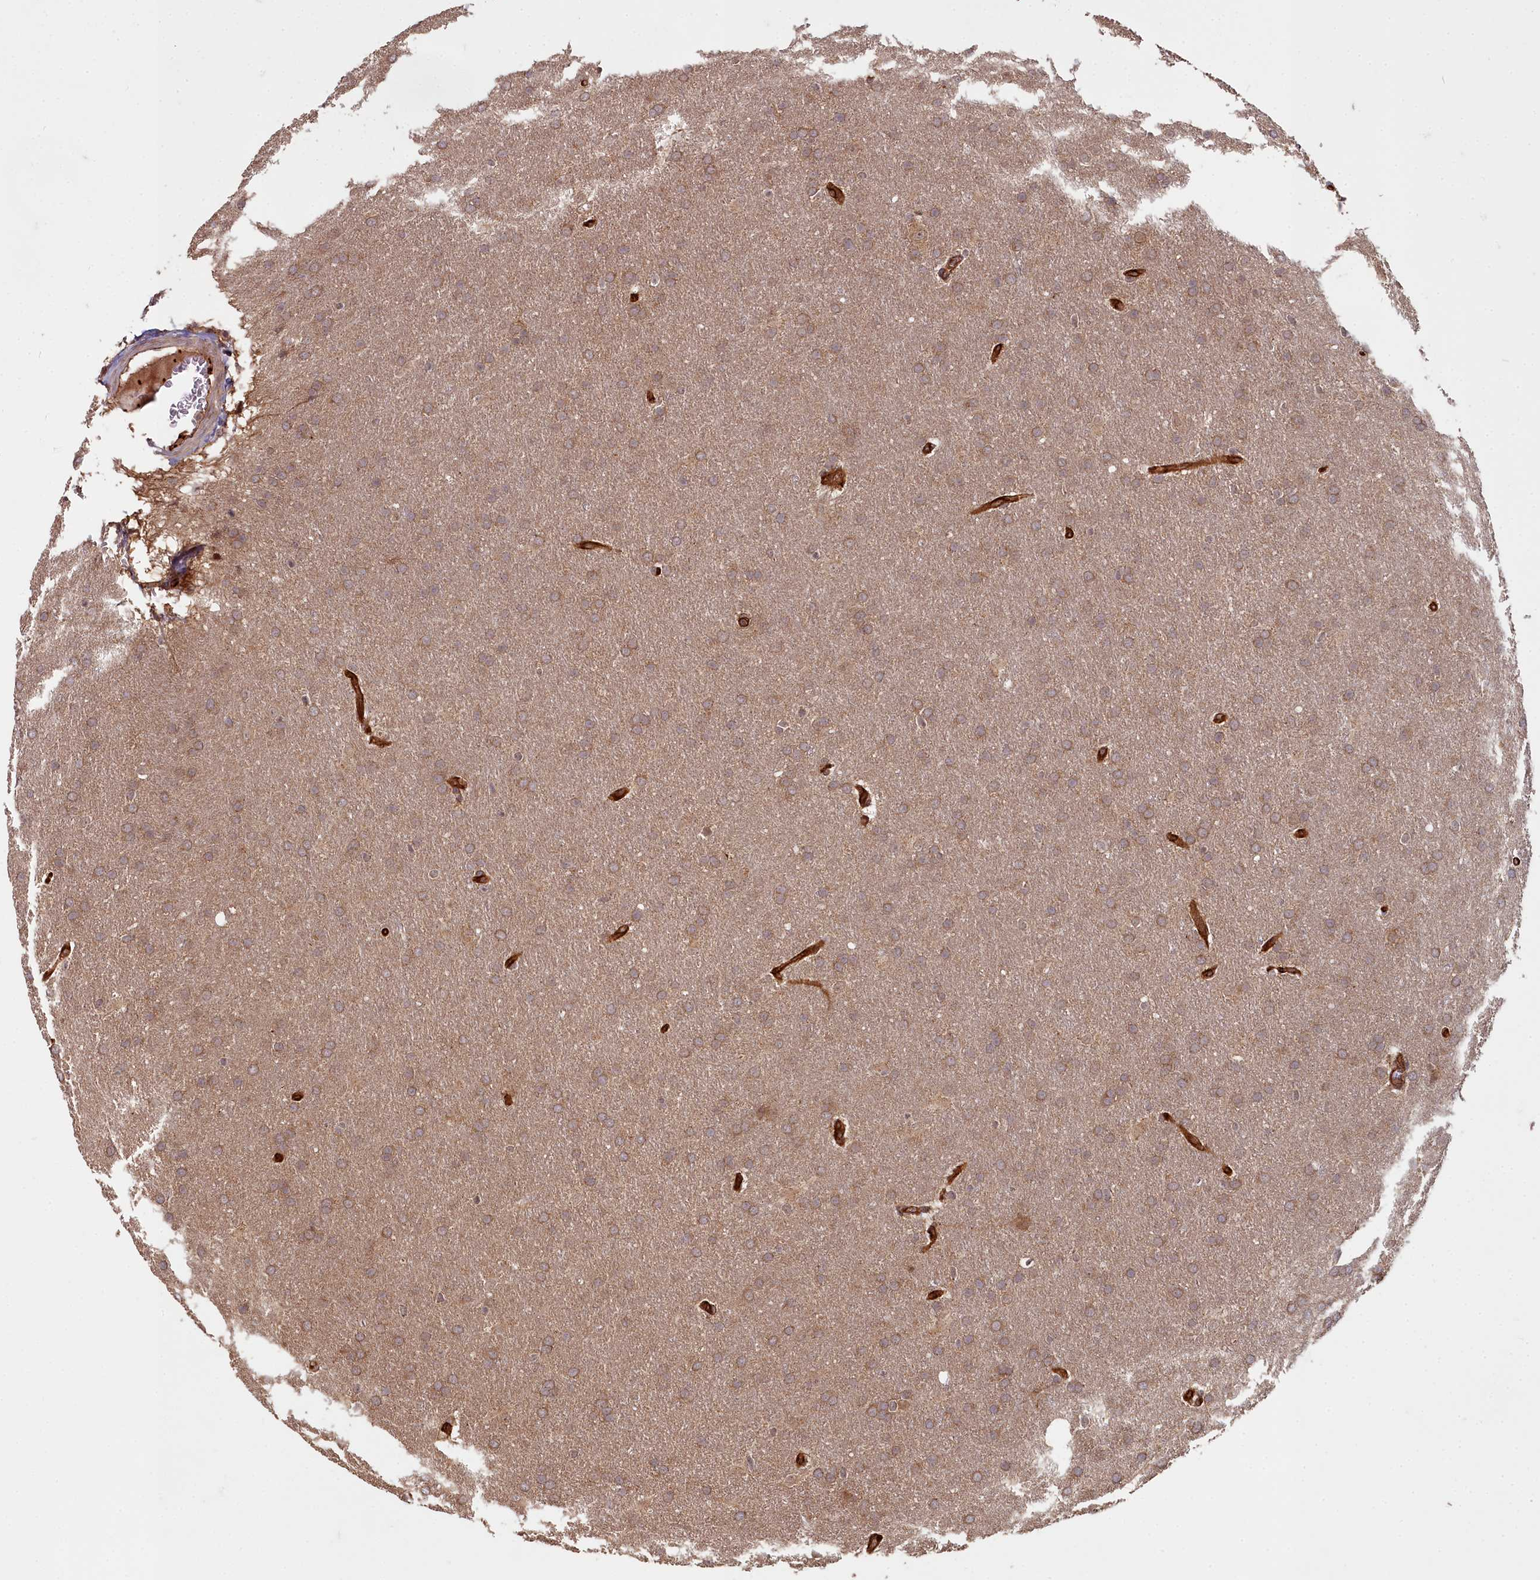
{"staining": {"intensity": "weak", "quantity": ">75%", "location": "cytoplasmic/membranous"}, "tissue": "glioma", "cell_type": "Tumor cells", "image_type": "cancer", "snomed": [{"axis": "morphology", "description": "Glioma, malignant, Low grade"}, {"axis": "topography", "description": "Brain"}], "caption": "DAB immunohistochemical staining of low-grade glioma (malignant) demonstrates weak cytoplasmic/membranous protein positivity in approximately >75% of tumor cells.", "gene": "TSPYL4", "patient": {"sex": "female", "age": 32}}